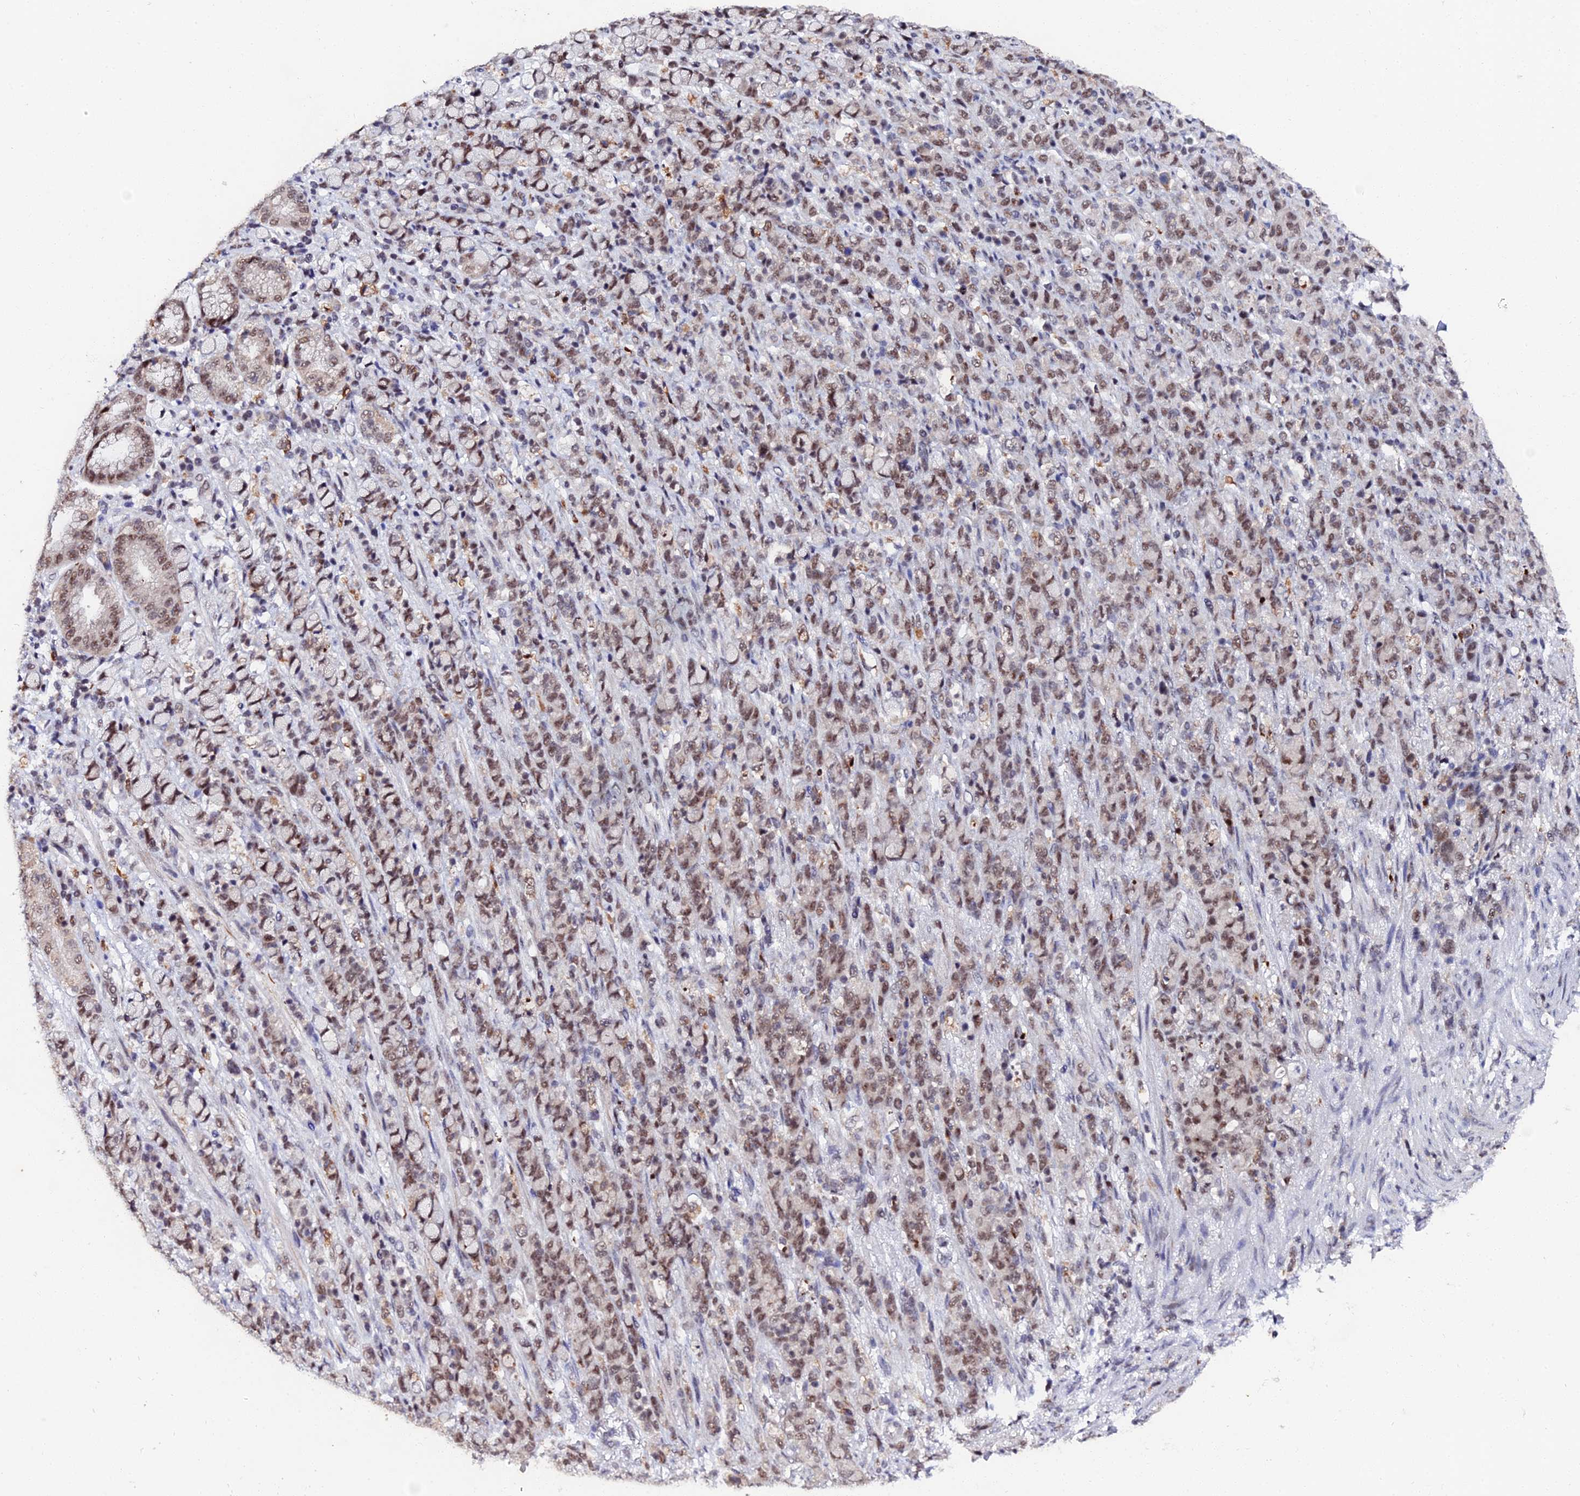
{"staining": {"intensity": "moderate", "quantity": ">75%", "location": "nuclear"}, "tissue": "stomach cancer", "cell_type": "Tumor cells", "image_type": "cancer", "snomed": [{"axis": "morphology", "description": "Normal tissue, NOS"}, {"axis": "morphology", "description": "Adenocarcinoma, NOS"}, {"axis": "topography", "description": "Stomach"}], "caption": "A histopathology image of adenocarcinoma (stomach) stained for a protein shows moderate nuclear brown staining in tumor cells. (DAB IHC, brown staining for protein, blue staining for nuclei).", "gene": "MAGOHB", "patient": {"sex": "female", "age": 79}}